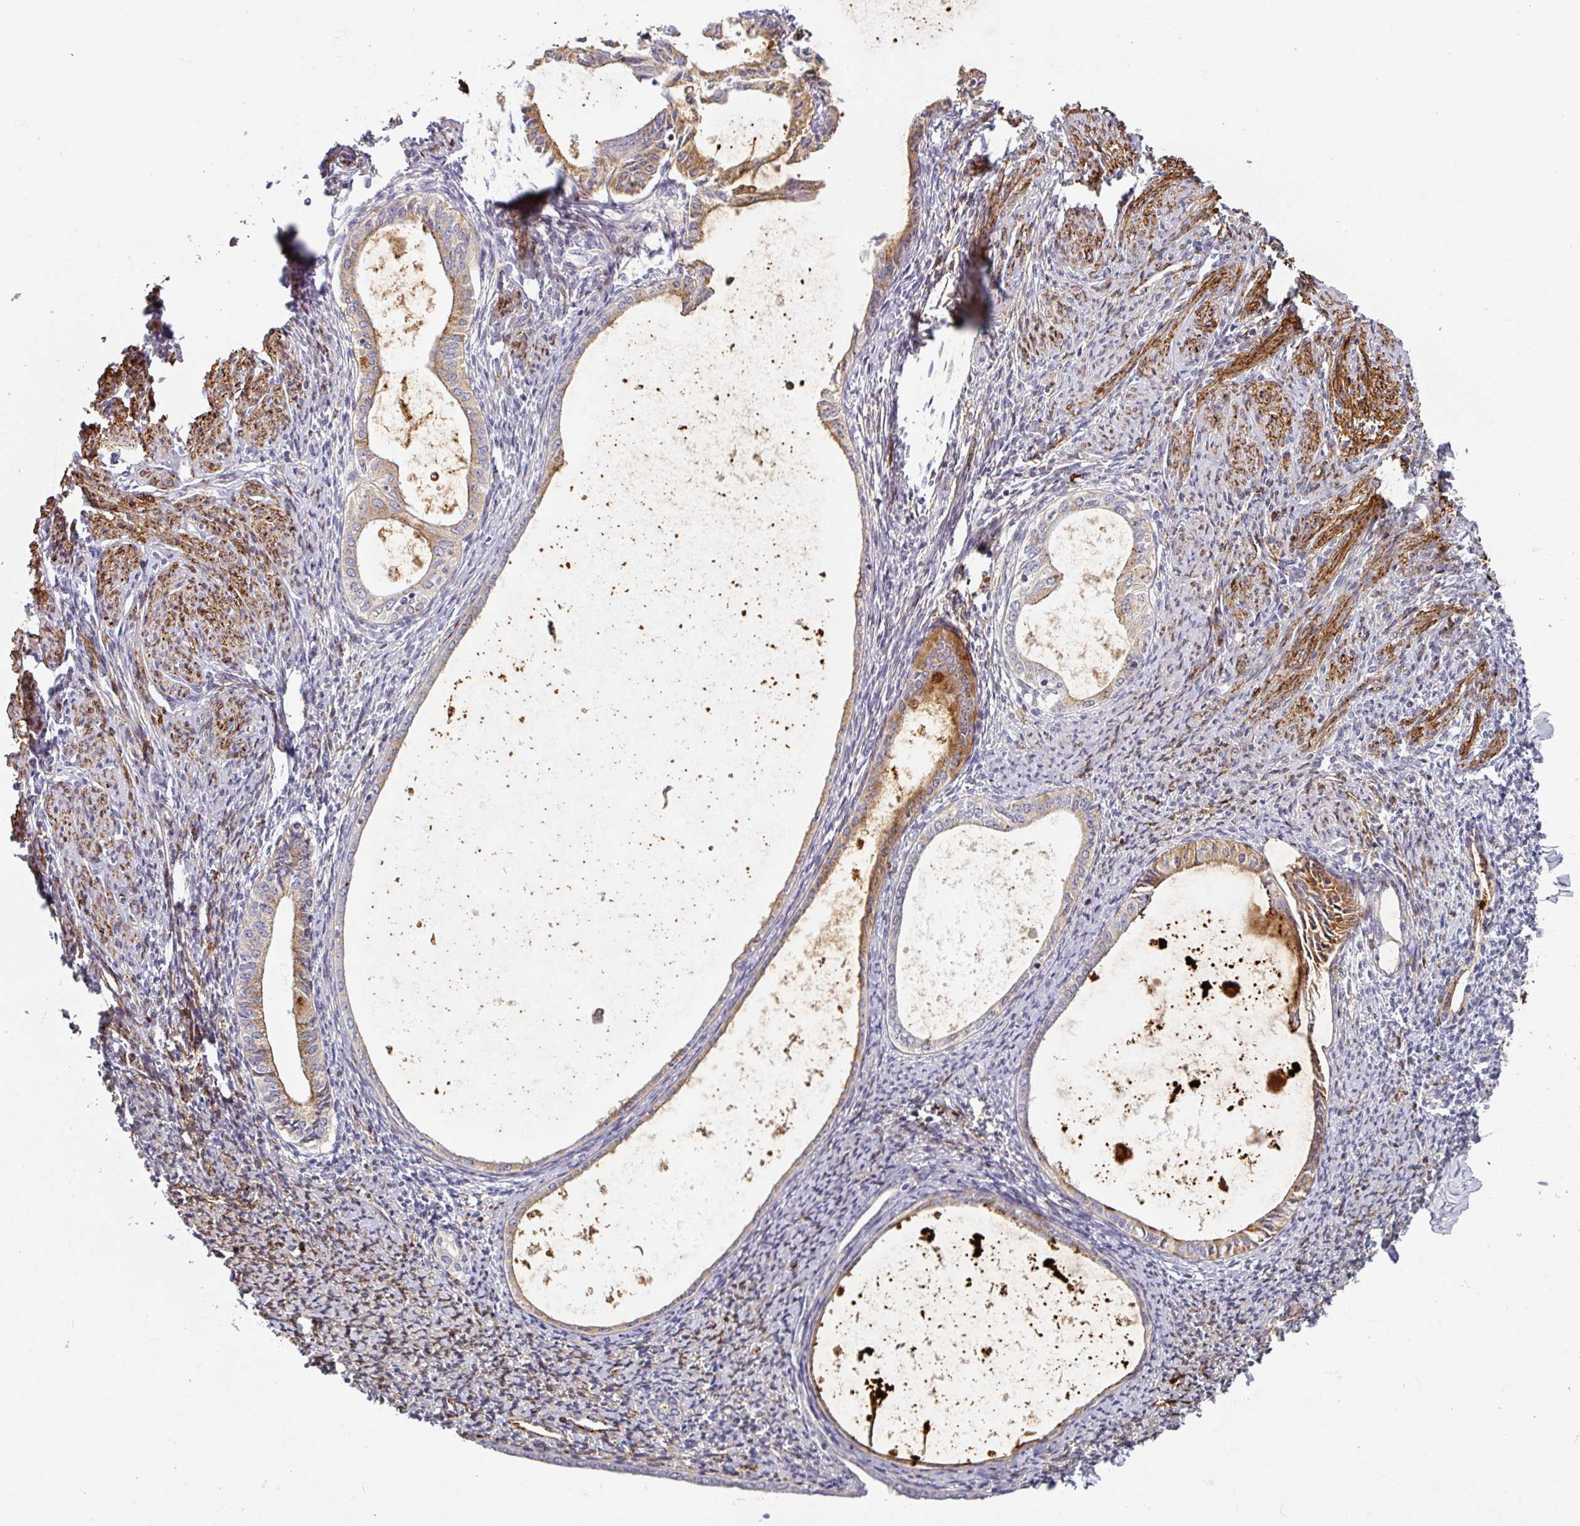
{"staining": {"intensity": "moderate", "quantity": "25%-75%", "location": "cytoplasmic/membranous"}, "tissue": "endometrium", "cell_type": "Cells in endometrial stroma", "image_type": "normal", "snomed": [{"axis": "morphology", "description": "Normal tissue, NOS"}, {"axis": "topography", "description": "Endometrium"}], "caption": "Brown immunohistochemical staining in unremarkable human endometrium reveals moderate cytoplasmic/membranous expression in about 25%-75% of cells in endometrial stroma. Nuclei are stained in blue.", "gene": "PRODH2", "patient": {"sex": "female", "age": 63}}